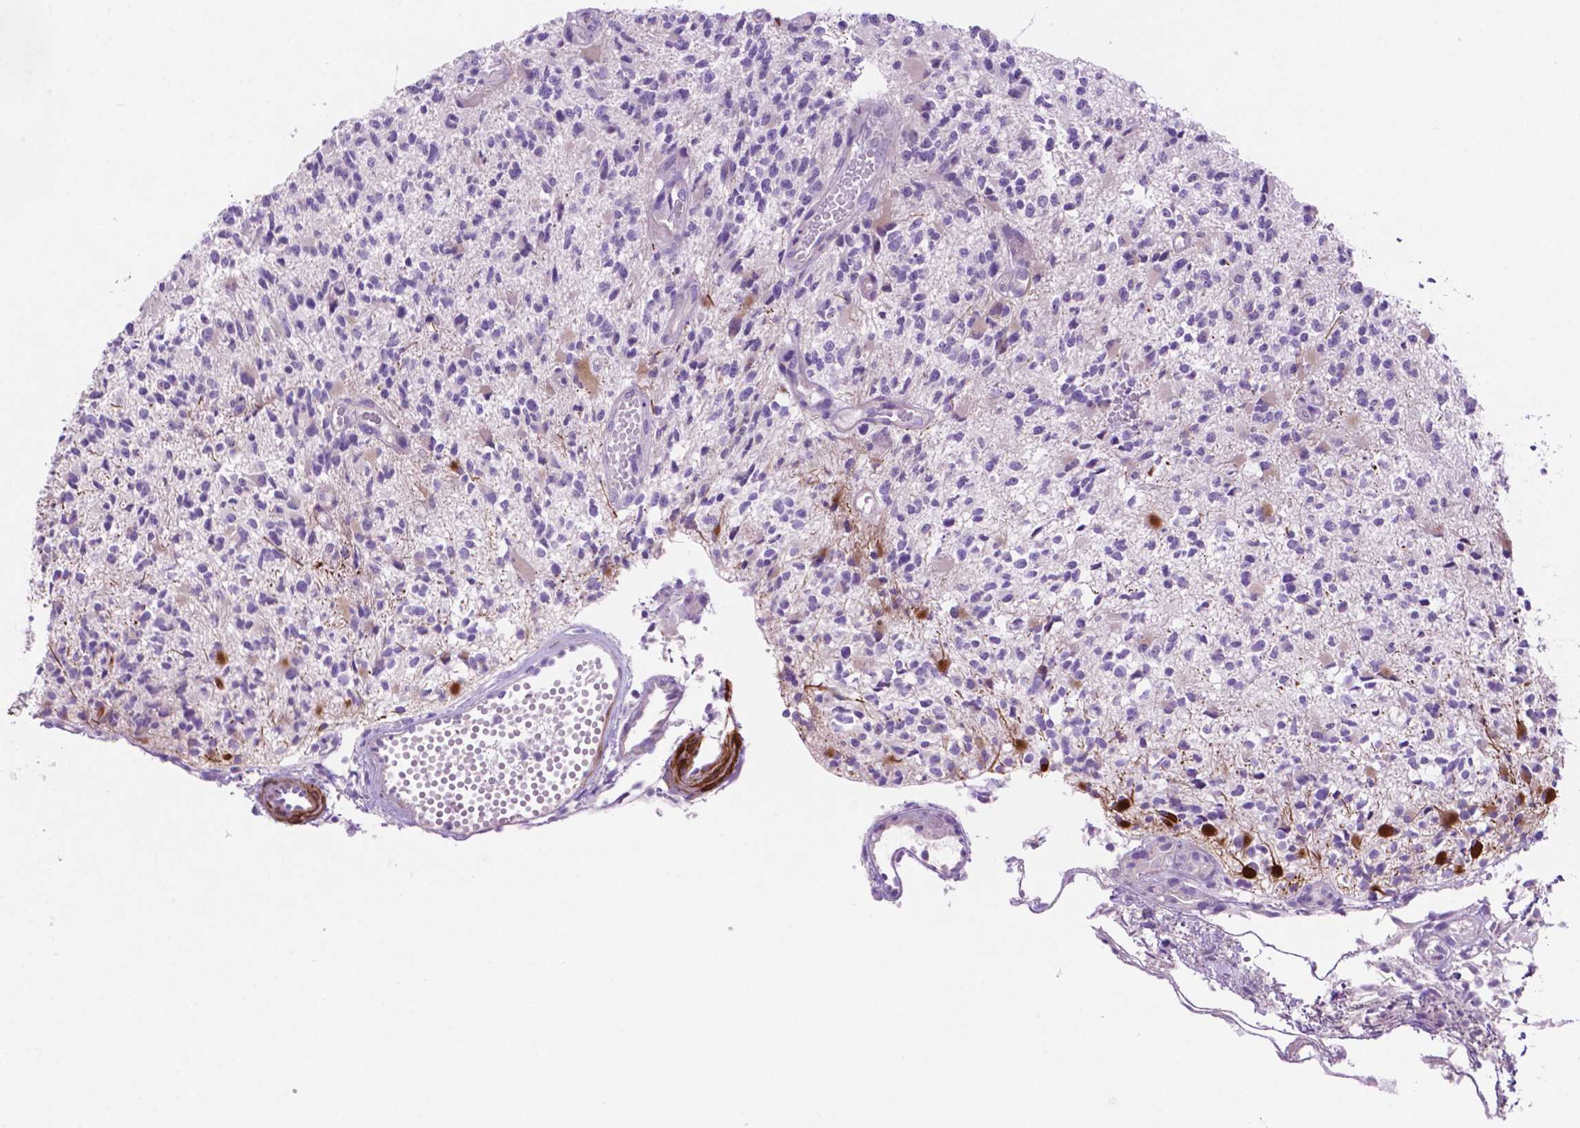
{"staining": {"intensity": "negative", "quantity": "none", "location": "none"}, "tissue": "glioma", "cell_type": "Tumor cells", "image_type": "cancer", "snomed": [{"axis": "morphology", "description": "Glioma, malignant, High grade"}, {"axis": "topography", "description": "Brain"}], "caption": "Human glioma stained for a protein using immunohistochemistry (IHC) shows no staining in tumor cells.", "gene": "ASPG", "patient": {"sex": "female", "age": 63}}